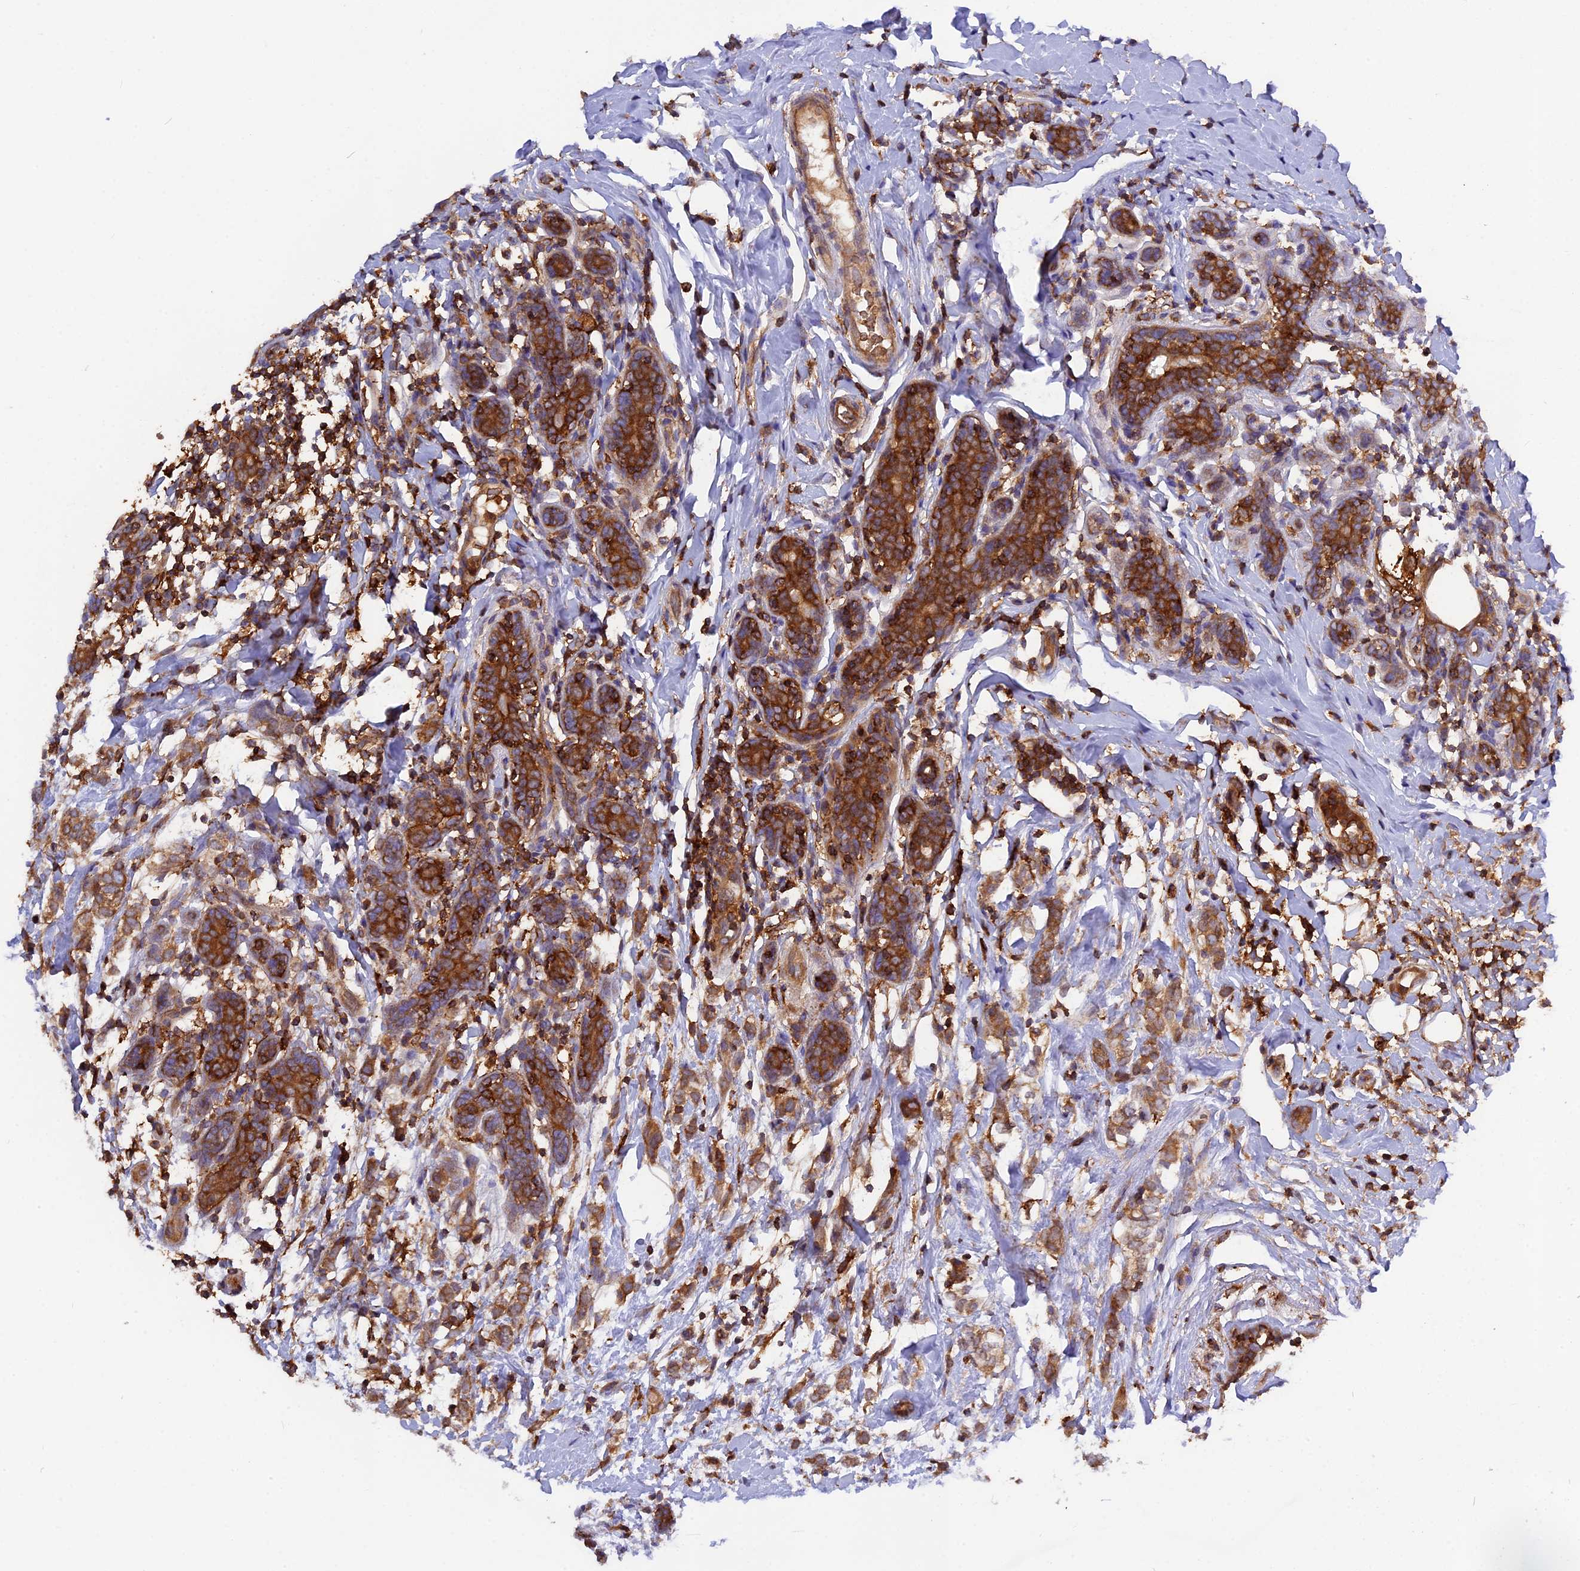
{"staining": {"intensity": "moderate", "quantity": ">75%", "location": "cytoplasmic/membranous"}, "tissue": "breast cancer", "cell_type": "Tumor cells", "image_type": "cancer", "snomed": [{"axis": "morphology", "description": "Normal tissue, NOS"}, {"axis": "morphology", "description": "Lobular carcinoma"}, {"axis": "topography", "description": "Breast"}], "caption": "There is medium levels of moderate cytoplasmic/membranous staining in tumor cells of breast cancer, as demonstrated by immunohistochemical staining (brown color).", "gene": "MYO9B", "patient": {"sex": "female", "age": 47}}